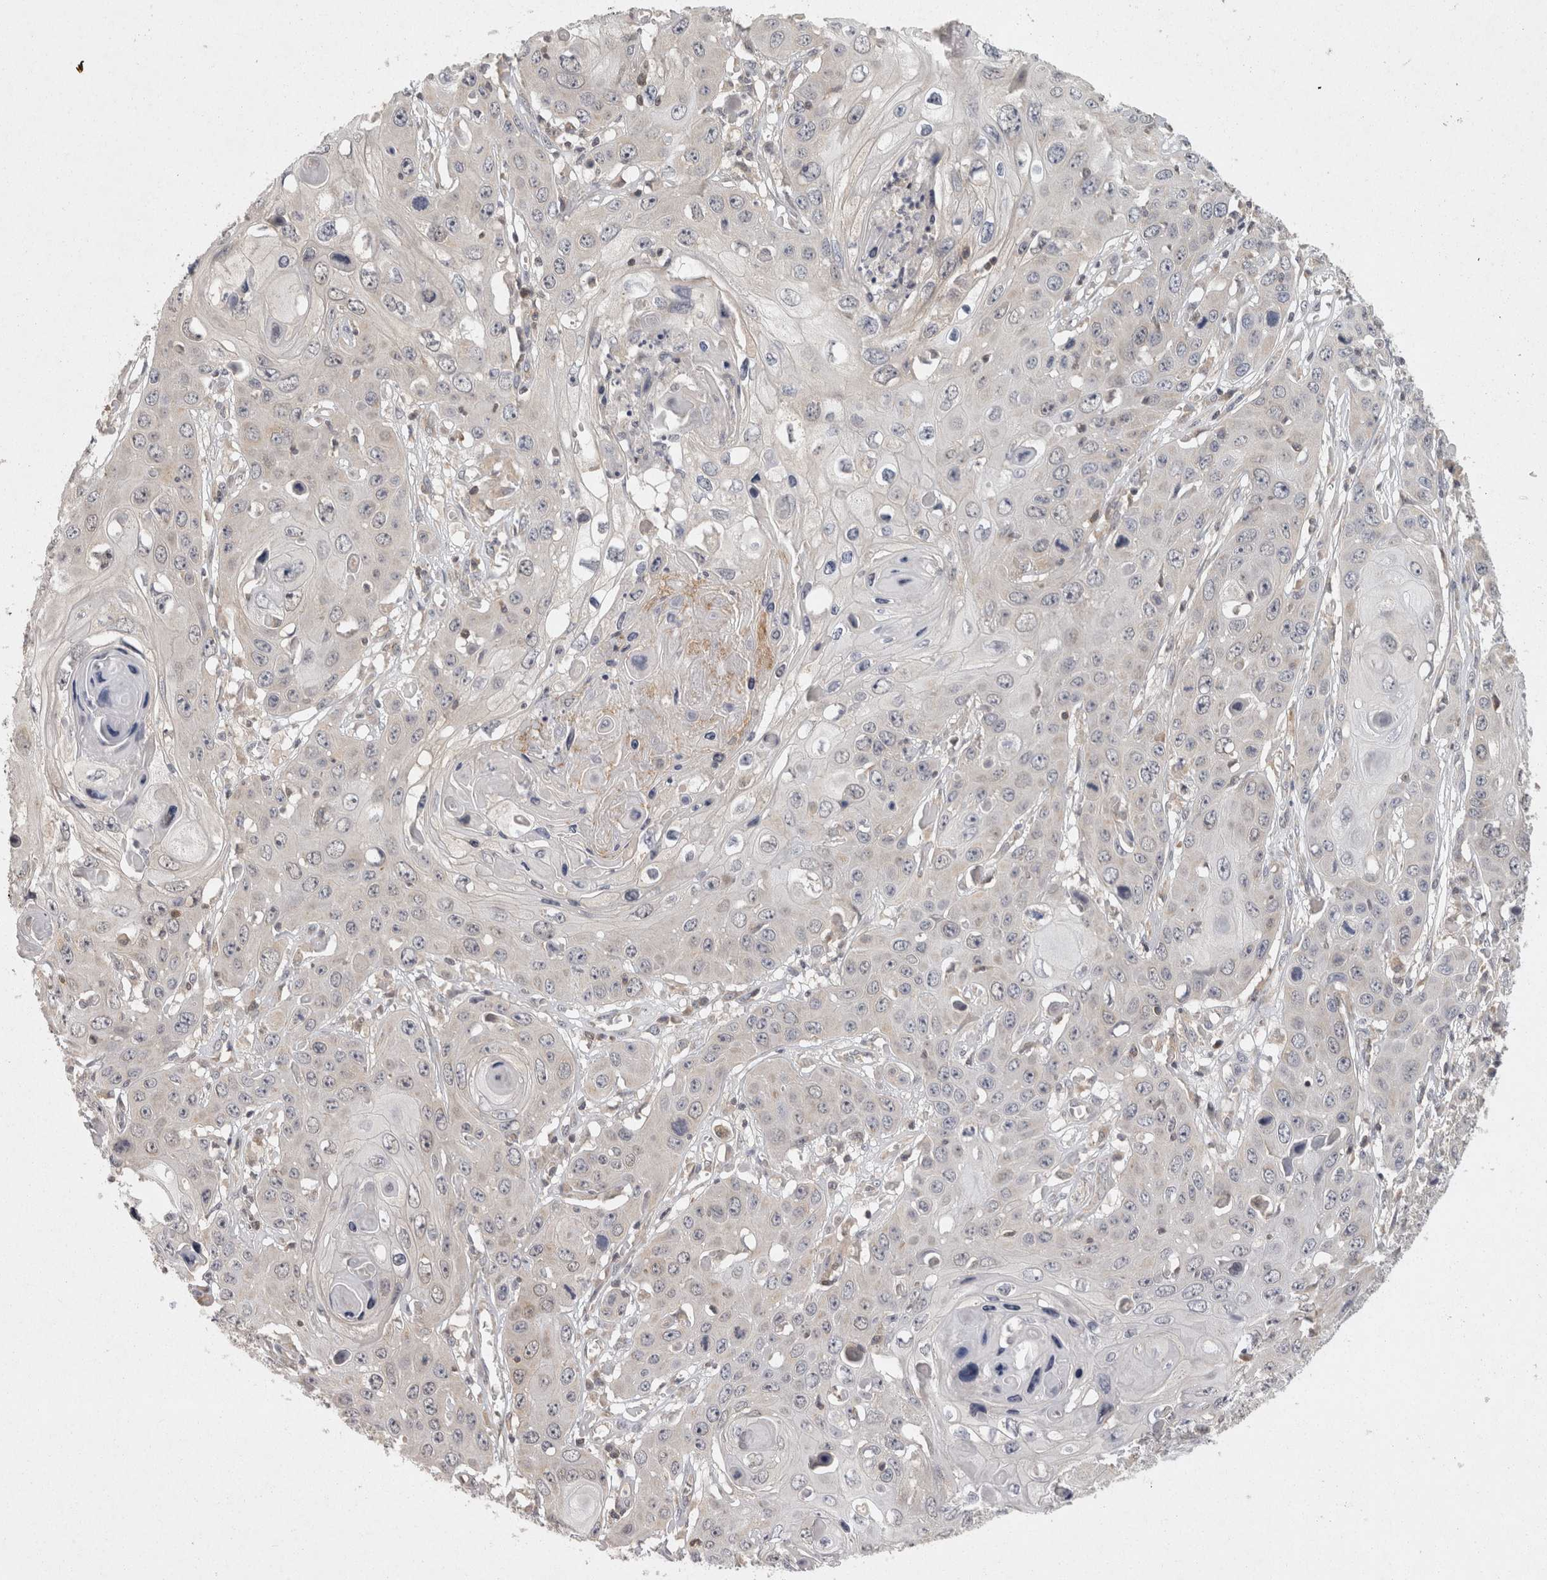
{"staining": {"intensity": "negative", "quantity": "none", "location": "none"}, "tissue": "skin cancer", "cell_type": "Tumor cells", "image_type": "cancer", "snomed": [{"axis": "morphology", "description": "Squamous cell carcinoma, NOS"}, {"axis": "topography", "description": "Skin"}], "caption": "Micrograph shows no protein expression in tumor cells of skin cancer tissue.", "gene": "ACAT2", "patient": {"sex": "male", "age": 55}}